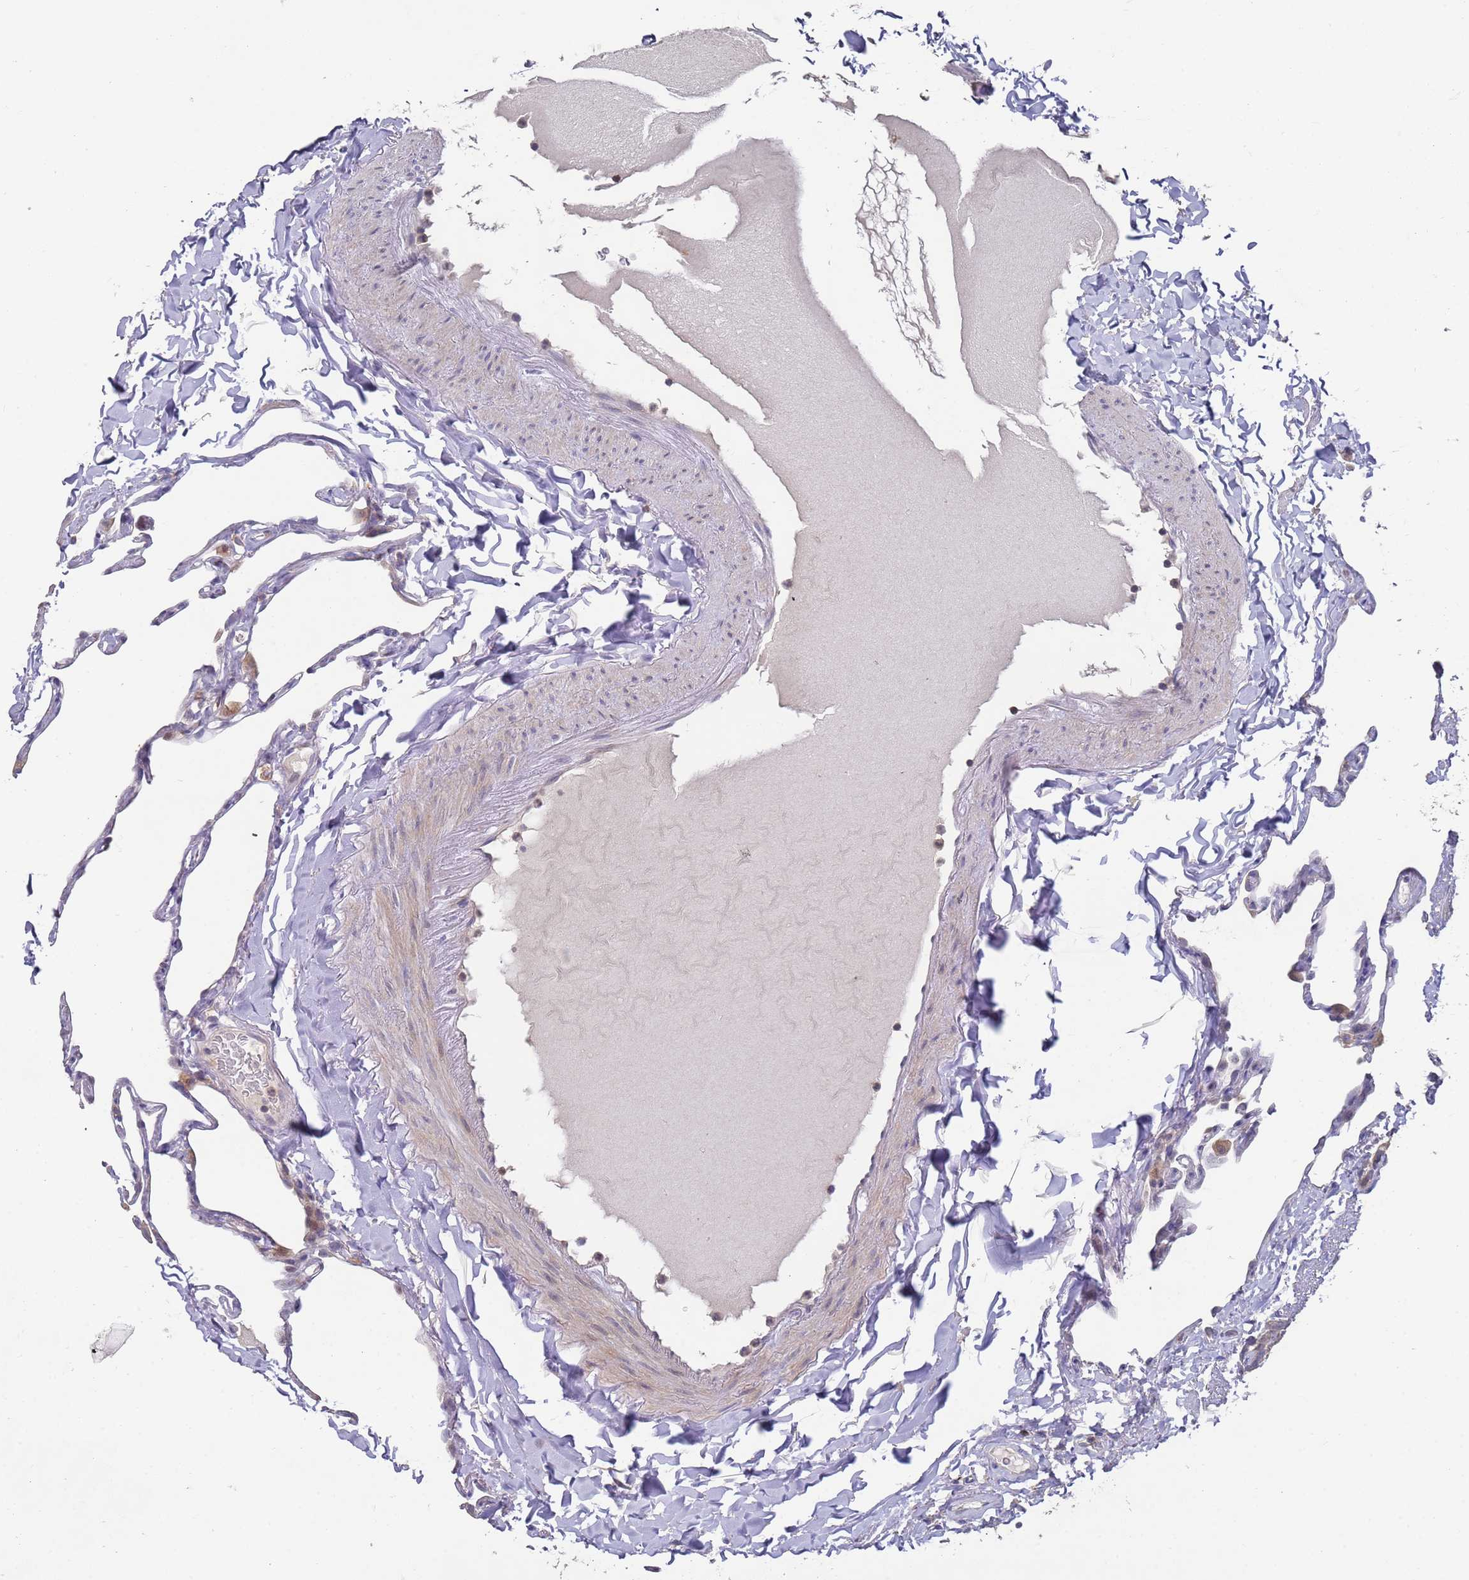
{"staining": {"intensity": "negative", "quantity": "none", "location": "none"}, "tissue": "lung", "cell_type": "Alveolar cells", "image_type": "normal", "snomed": [{"axis": "morphology", "description": "Normal tissue, NOS"}, {"axis": "topography", "description": "Lung"}], "caption": "Lung was stained to show a protein in brown. There is no significant positivity in alveolar cells. (Stains: DAB IHC with hematoxylin counter stain, Microscopy: brightfield microscopy at high magnification).", "gene": "LACC1", "patient": {"sex": "male", "age": 65}}